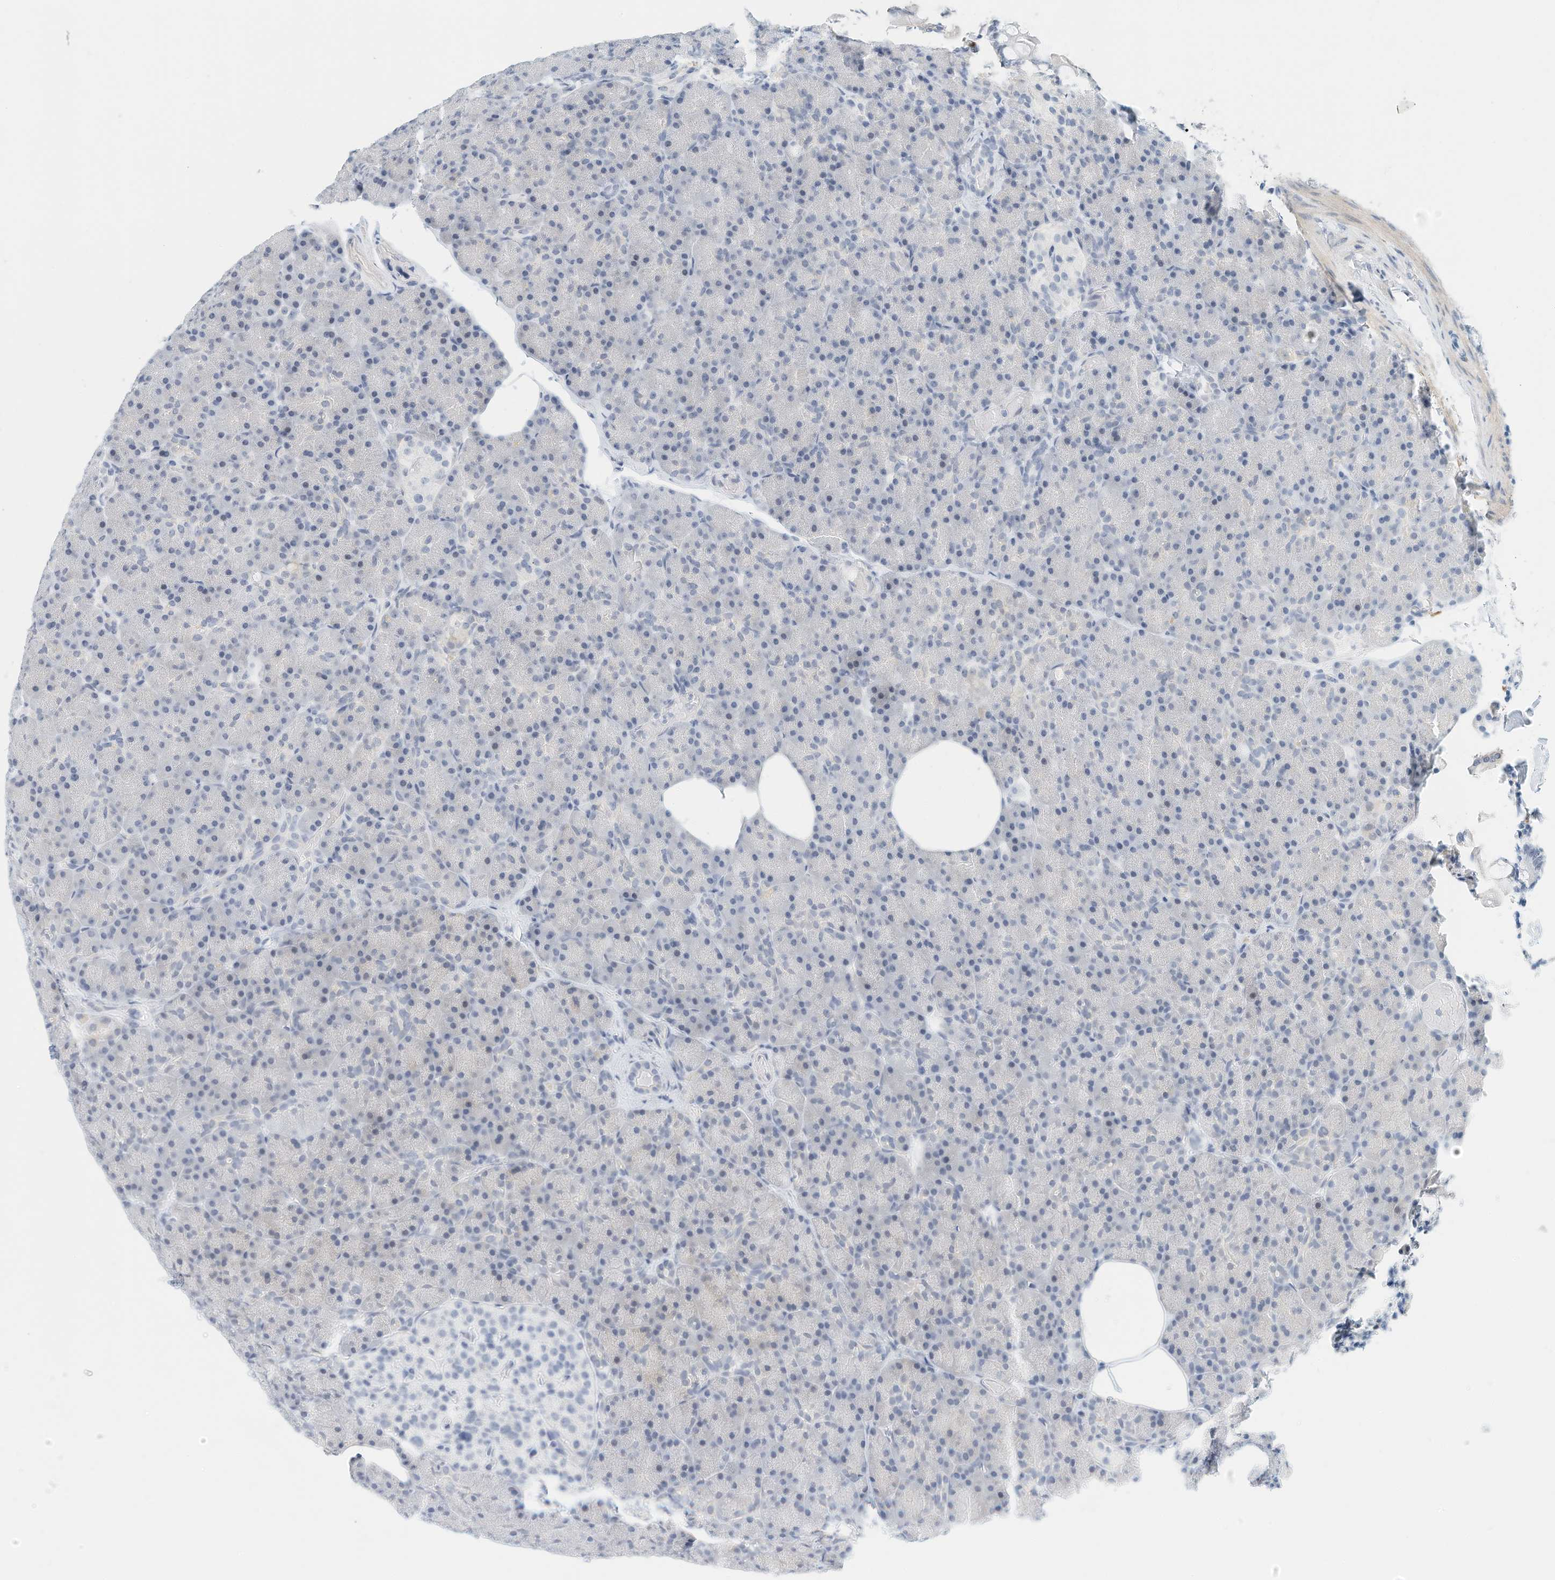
{"staining": {"intensity": "negative", "quantity": "none", "location": "none"}, "tissue": "pancreas", "cell_type": "Exocrine glandular cells", "image_type": "normal", "snomed": [{"axis": "morphology", "description": "Normal tissue, NOS"}, {"axis": "topography", "description": "Pancreas"}], "caption": "The histopathology image demonstrates no staining of exocrine glandular cells in unremarkable pancreas. (Brightfield microscopy of DAB (3,3'-diaminobenzidine) immunohistochemistry (IHC) at high magnification).", "gene": "ARHGAP28", "patient": {"sex": "female", "age": 43}}